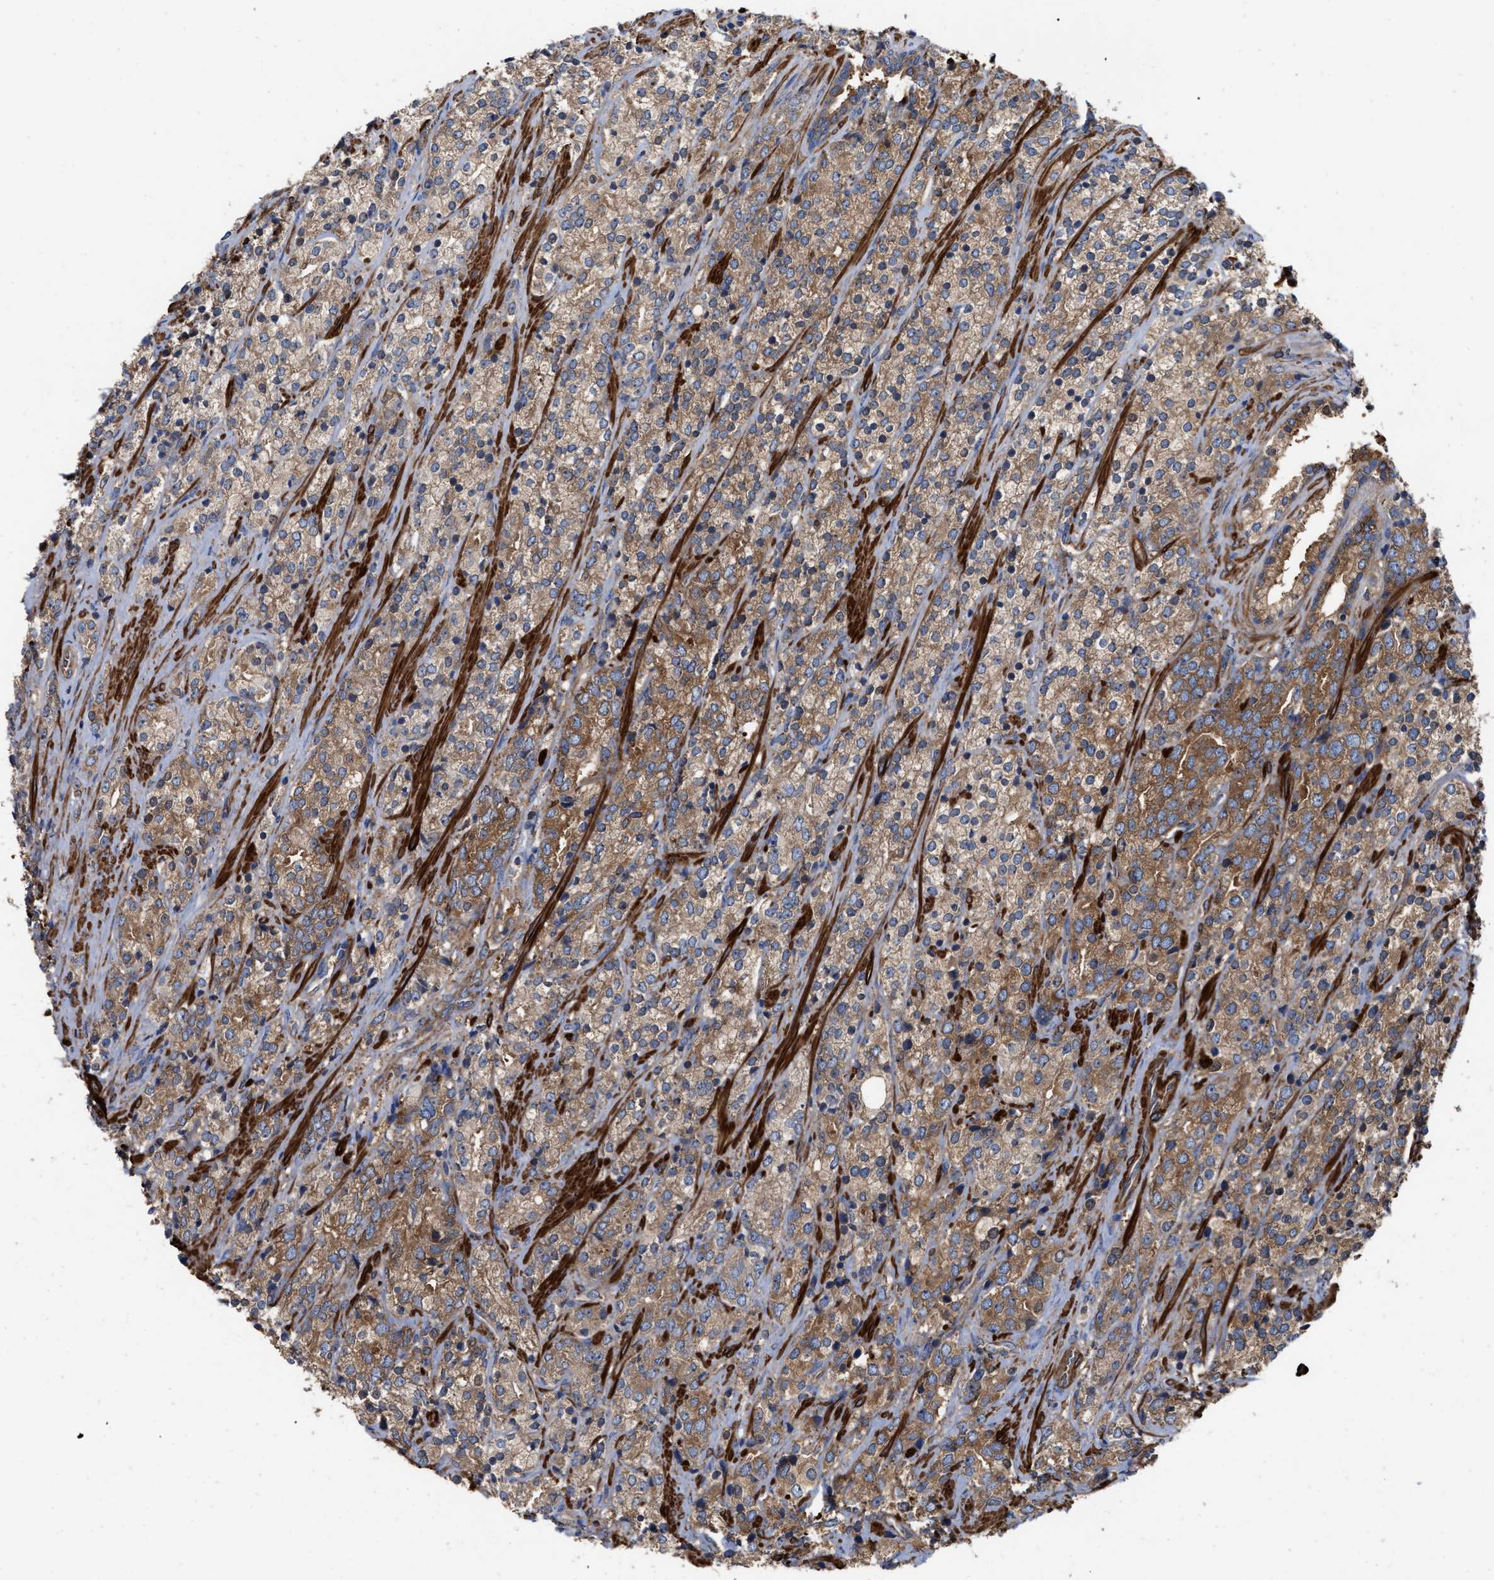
{"staining": {"intensity": "moderate", "quantity": ">75%", "location": "cytoplasmic/membranous"}, "tissue": "prostate cancer", "cell_type": "Tumor cells", "image_type": "cancer", "snomed": [{"axis": "morphology", "description": "Adenocarcinoma, High grade"}, {"axis": "topography", "description": "Prostate"}], "caption": "A micrograph of human adenocarcinoma (high-grade) (prostate) stained for a protein shows moderate cytoplasmic/membranous brown staining in tumor cells. (DAB IHC, brown staining for protein, blue staining for nuclei).", "gene": "RABEP1", "patient": {"sex": "male", "age": 71}}